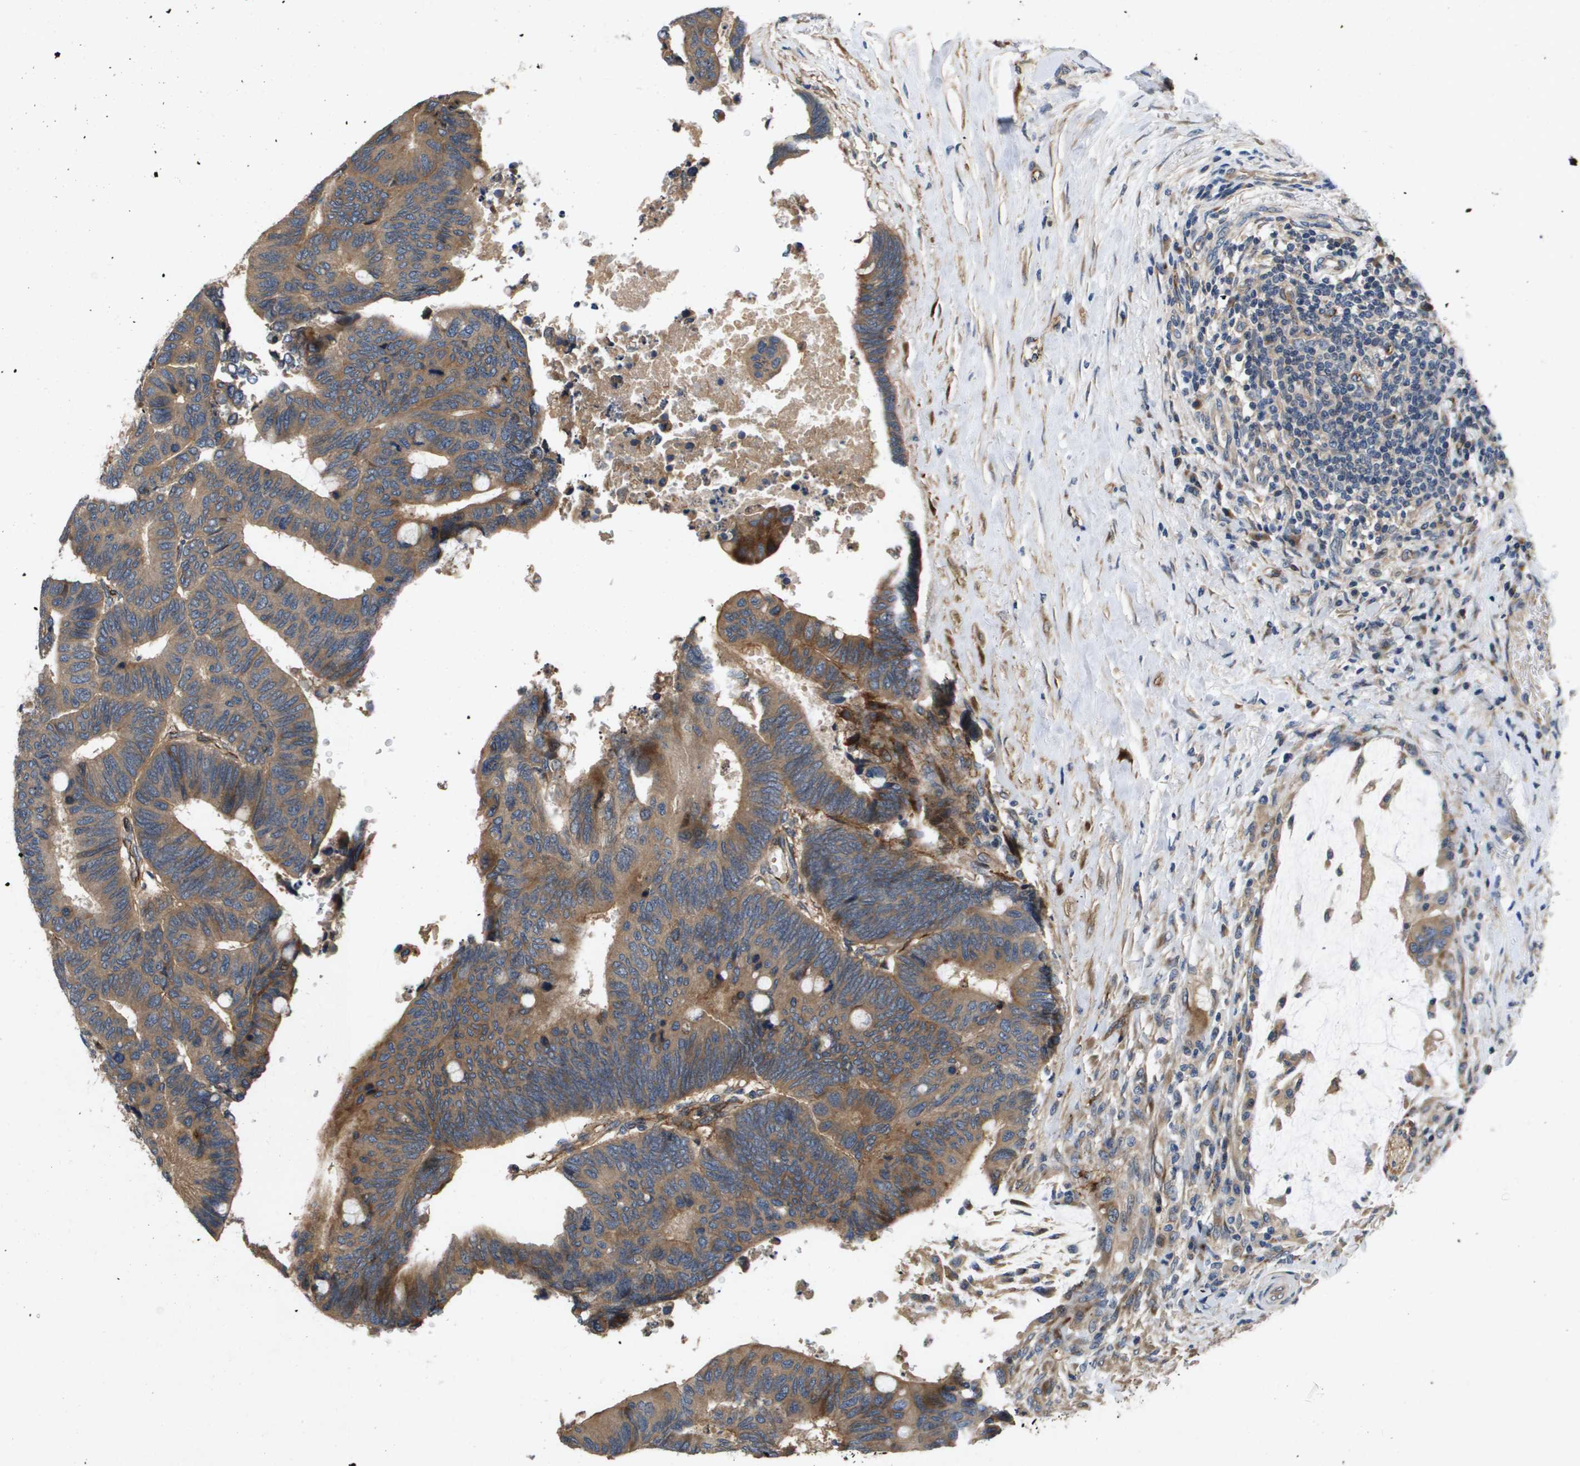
{"staining": {"intensity": "moderate", "quantity": ">75%", "location": "cytoplasmic/membranous"}, "tissue": "colorectal cancer", "cell_type": "Tumor cells", "image_type": "cancer", "snomed": [{"axis": "morphology", "description": "Normal tissue, NOS"}, {"axis": "morphology", "description": "Adenocarcinoma, NOS"}, {"axis": "topography", "description": "Rectum"}, {"axis": "topography", "description": "Peripheral nerve tissue"}], "caption": "This histopathology image shows IHC staining of human colorectal cancer, with medium moderate cytoplasmic/membranous expression in approximately >75% of tumor cells.", "gene": "ENTPD2", "patient": {"sex": "male", "age": 92}}